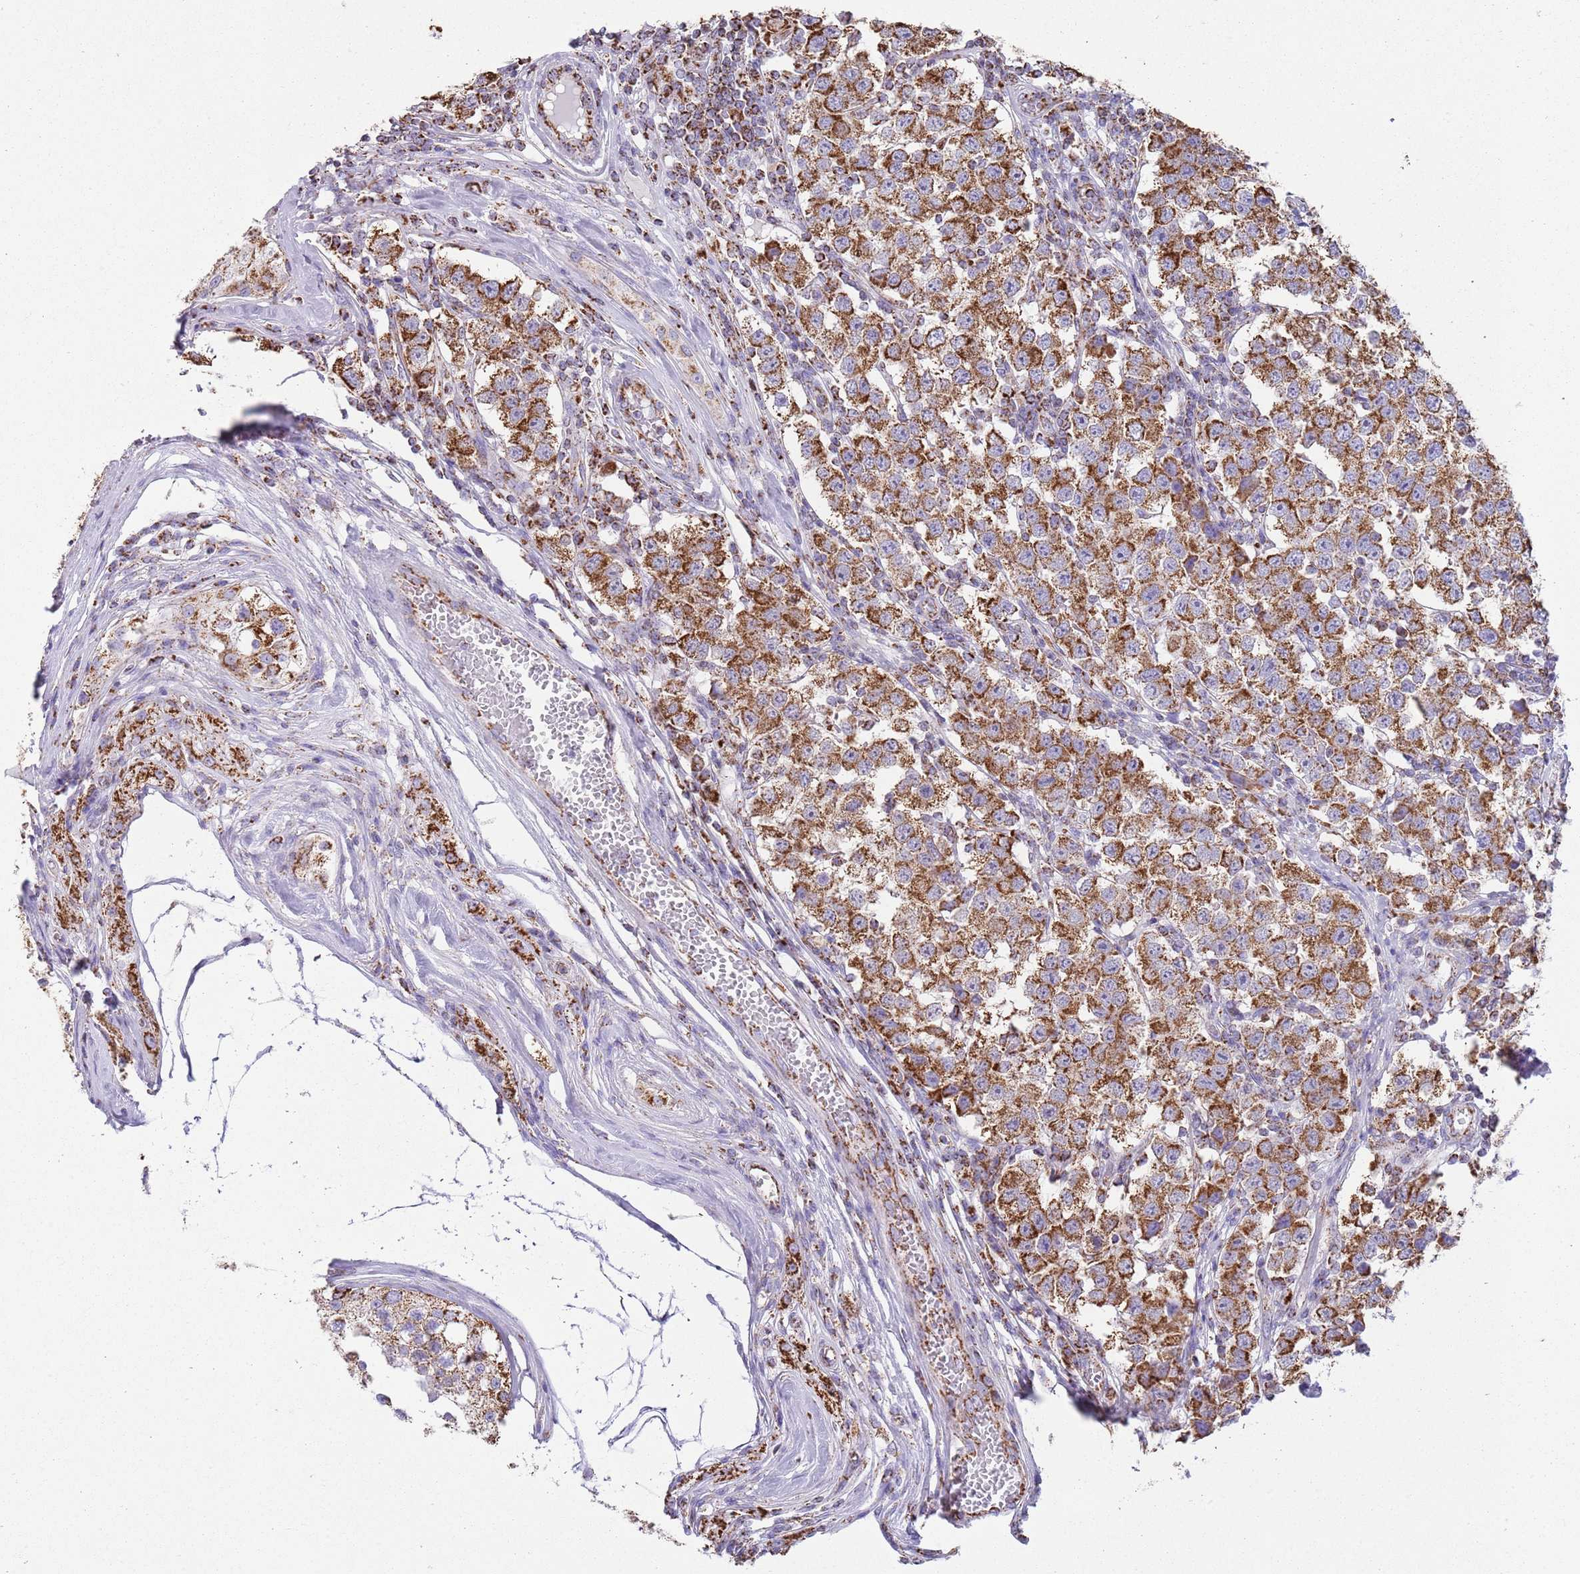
{"staining": {"intensity": "strong", "quantity": ">75%", "location": "cytoplasmic/membranous"}, "tissue": "testis cancer", "cell_type": "Tumor cells", "image_type": "cancer", "snomed": [{"axis": "morphology", "description": "Seminoma, NOS"}, {"axis": "topography", "description": "Testis"}], "caption": "There is high levels of strong cytoplasmic/membranous positivity in tumor cells of testis cancer, as demonstrated by immunohistochemical staining (brown color).", "gene": "TTLL1", "patient": {"sex": "male", "age": 34}}